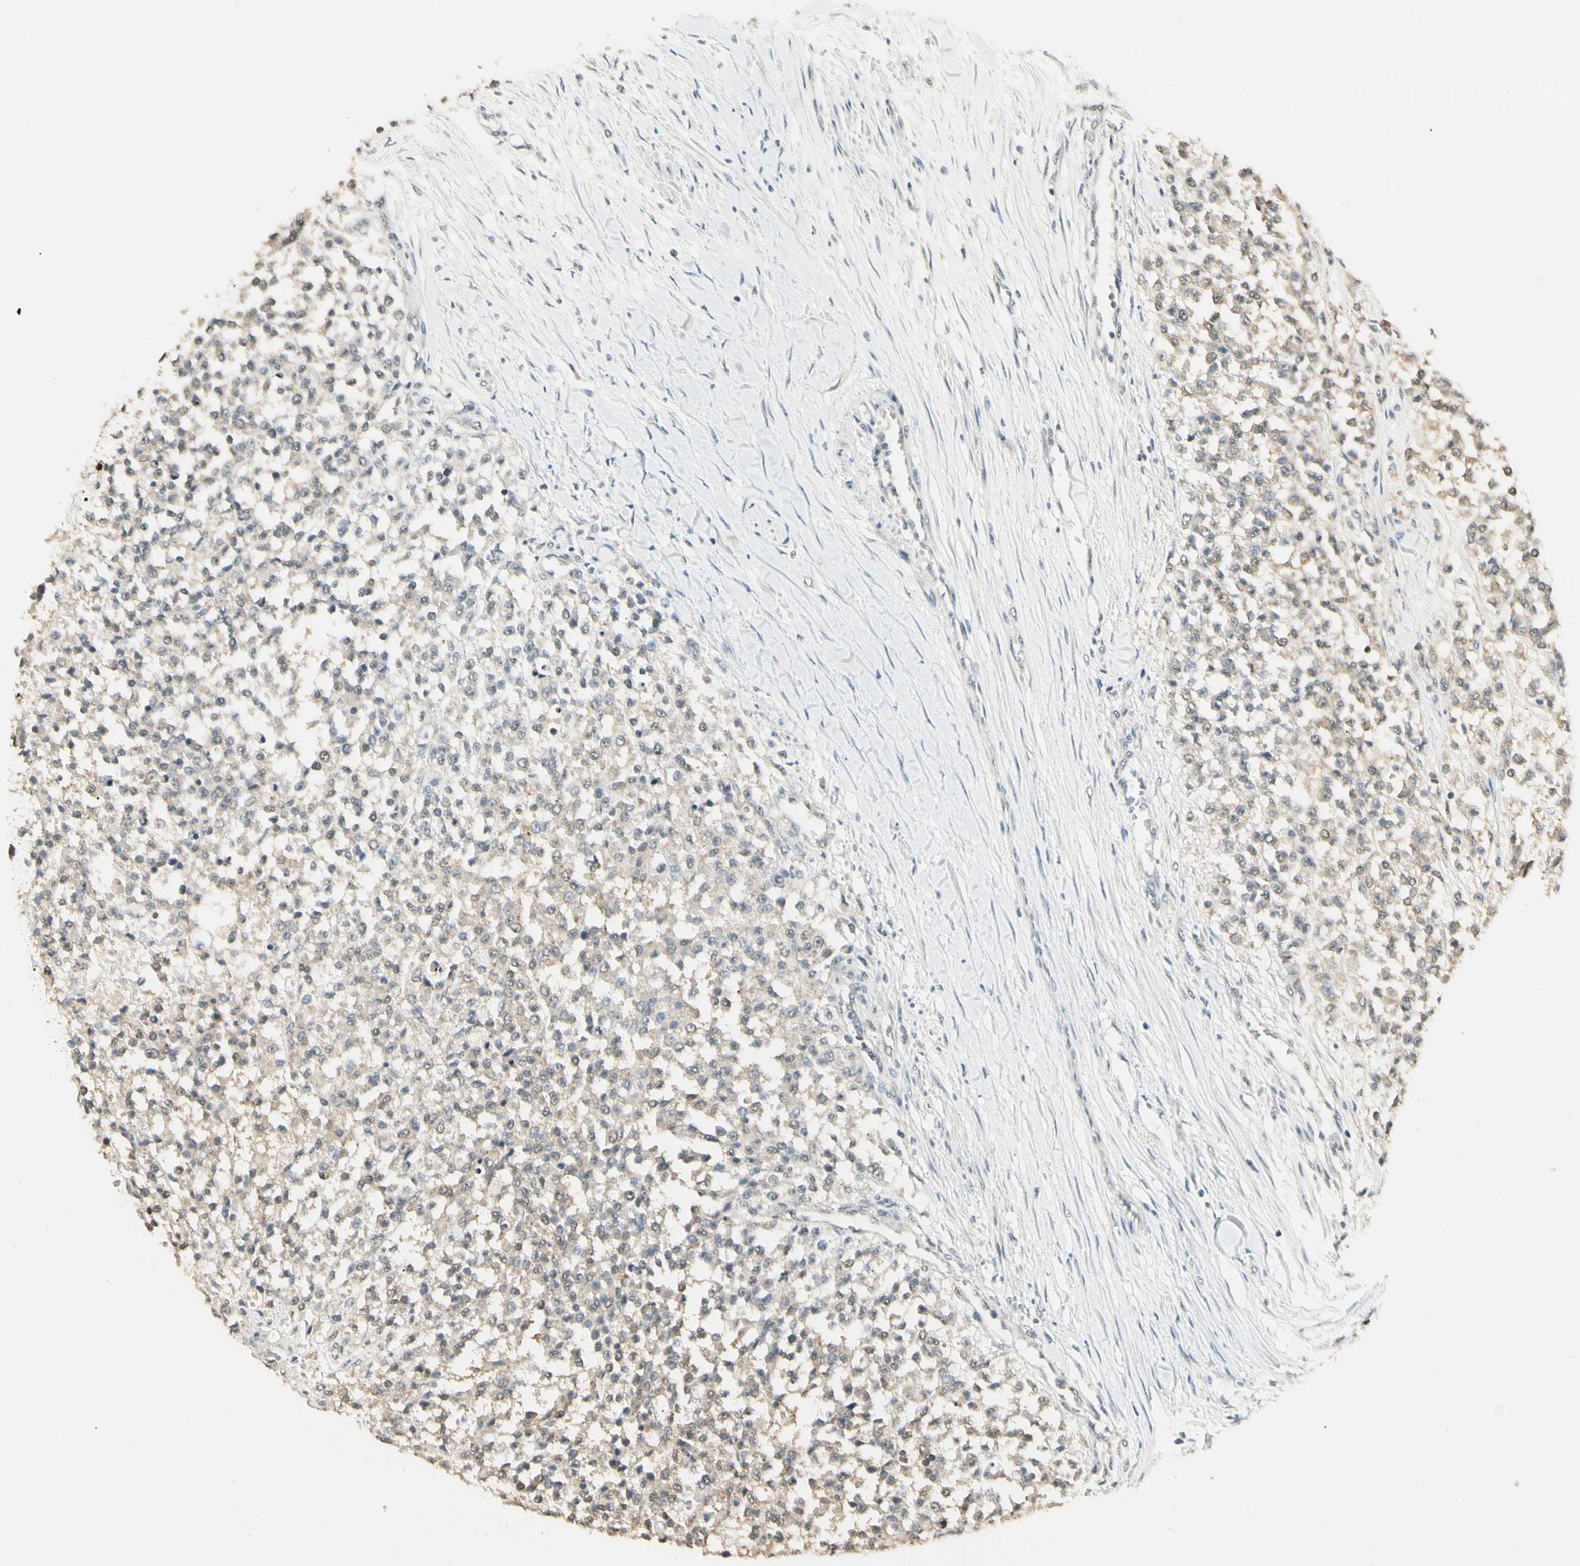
{"staining": {"intensity": "weak", "quantity": "25%-75%", "location": "cytoplasmic/membranous"}, "tissue": "testis cancer", "cell_type": "Tumor cells", "image_type": "cancer", "snomed": [{"axis": "morphology", "description": "Seminoma, NOS"}, {"axis": "topography", "description": "Testis"}], "caption": "High-power microscopy captured an IHC image of testis cancer, revealing weak cytoplasmic/membranous expression in approximately 25%-75% of tumor cells.", "gene": "SGCA", "patient": {"sex": "male", "age": 59}}